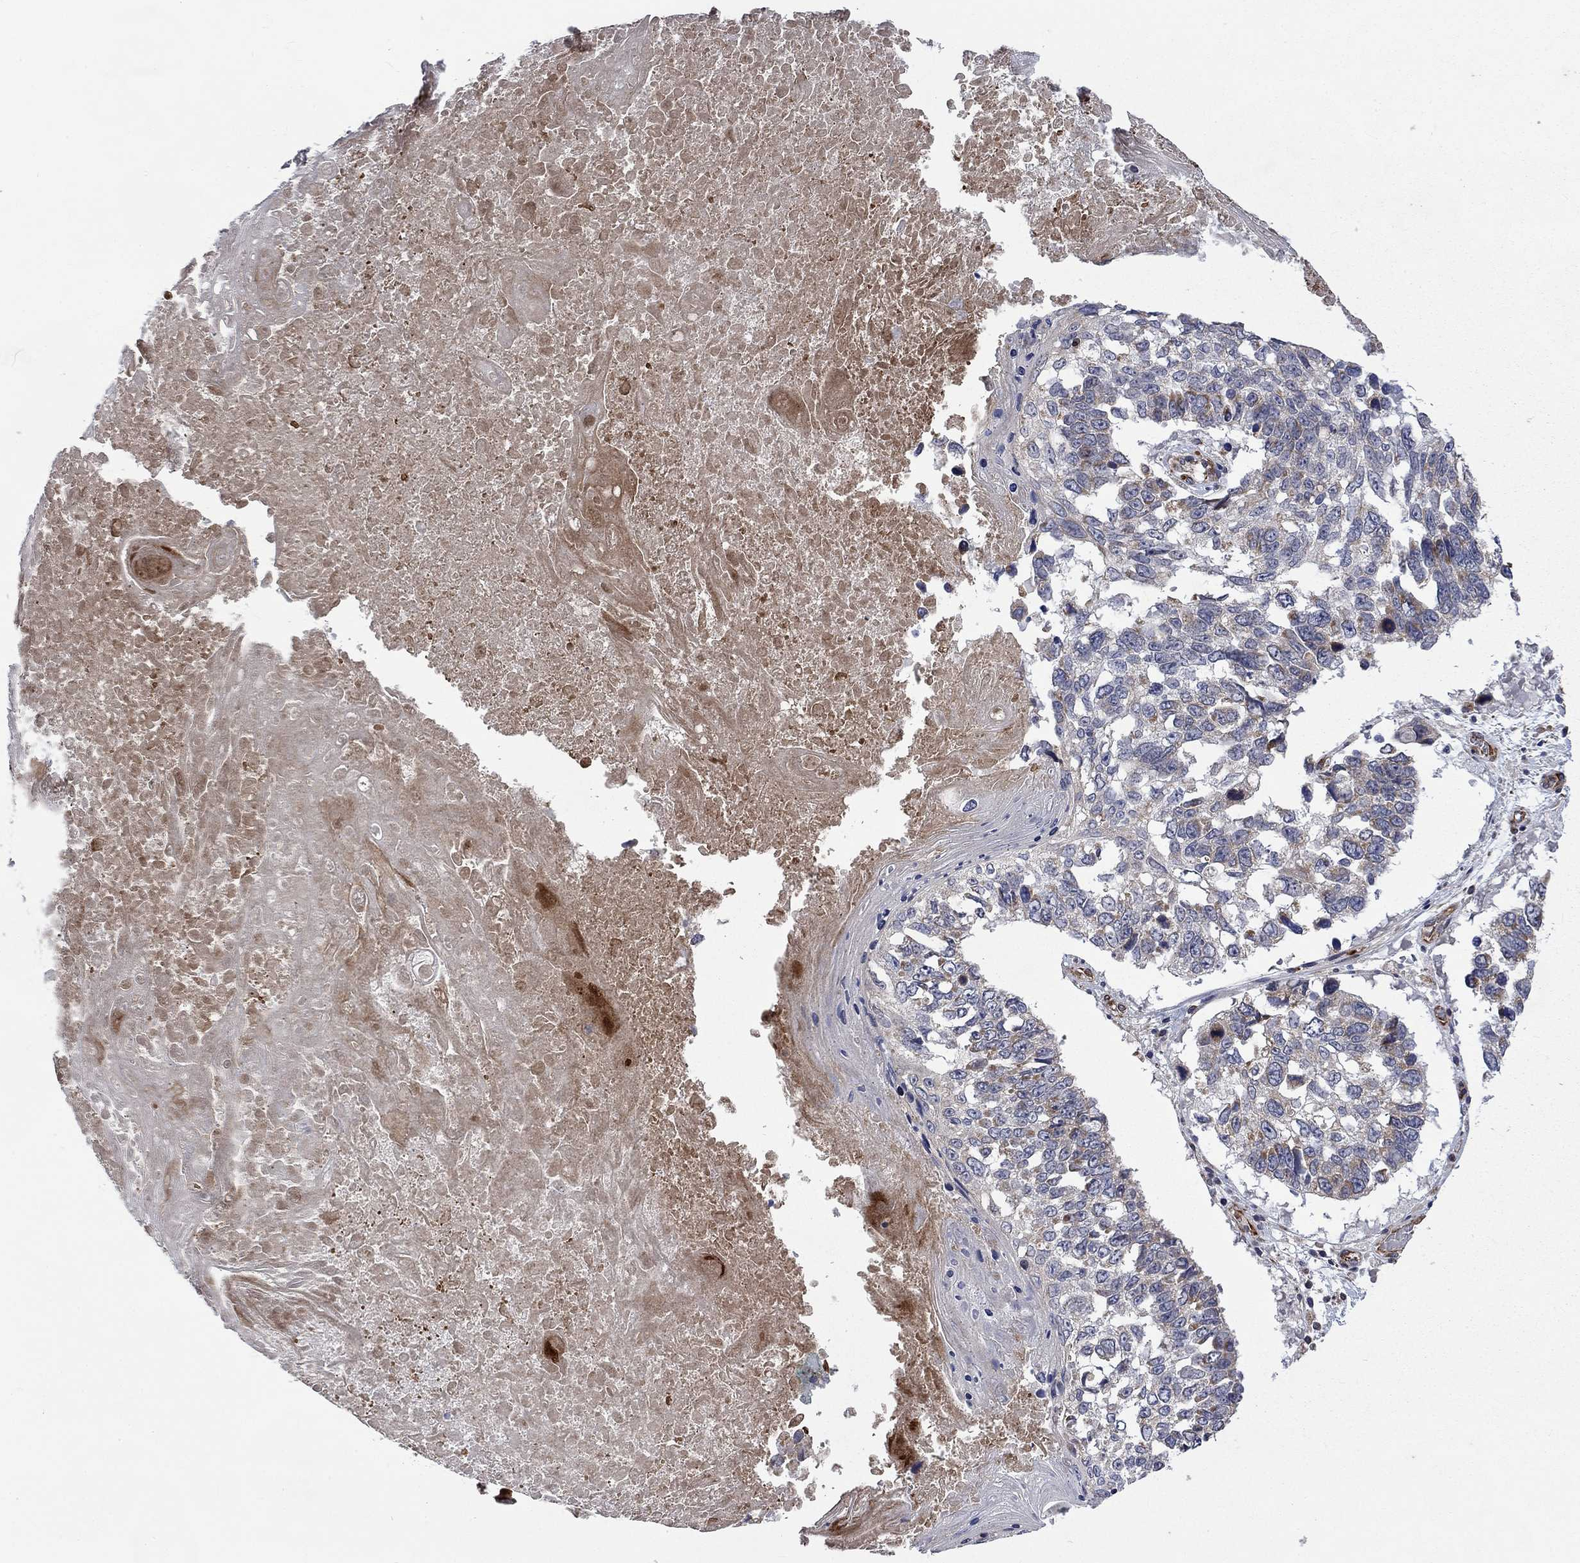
{"staining": {"intensity": "moderate", "quantity": "<25%", "location": "cytoplasmic/membranous"}, "tissue": "lung cancer", "cell_type": "Tumor cells", "image_type": "cancer", "snomed": [{"axis": "morphology", "description": "Squamous cell carcinoma, NOS"}, {"axis": "topography", "description": "Lung"}], "caption": "Protein staining by IHC exhibits moderate cytoplasmic/membranous positivity in approximately <25% of tumor cells in lung squamous cell carcinoma.", "gene": "NDUFC1", "patient": {"sex": "male", "age": 82}}